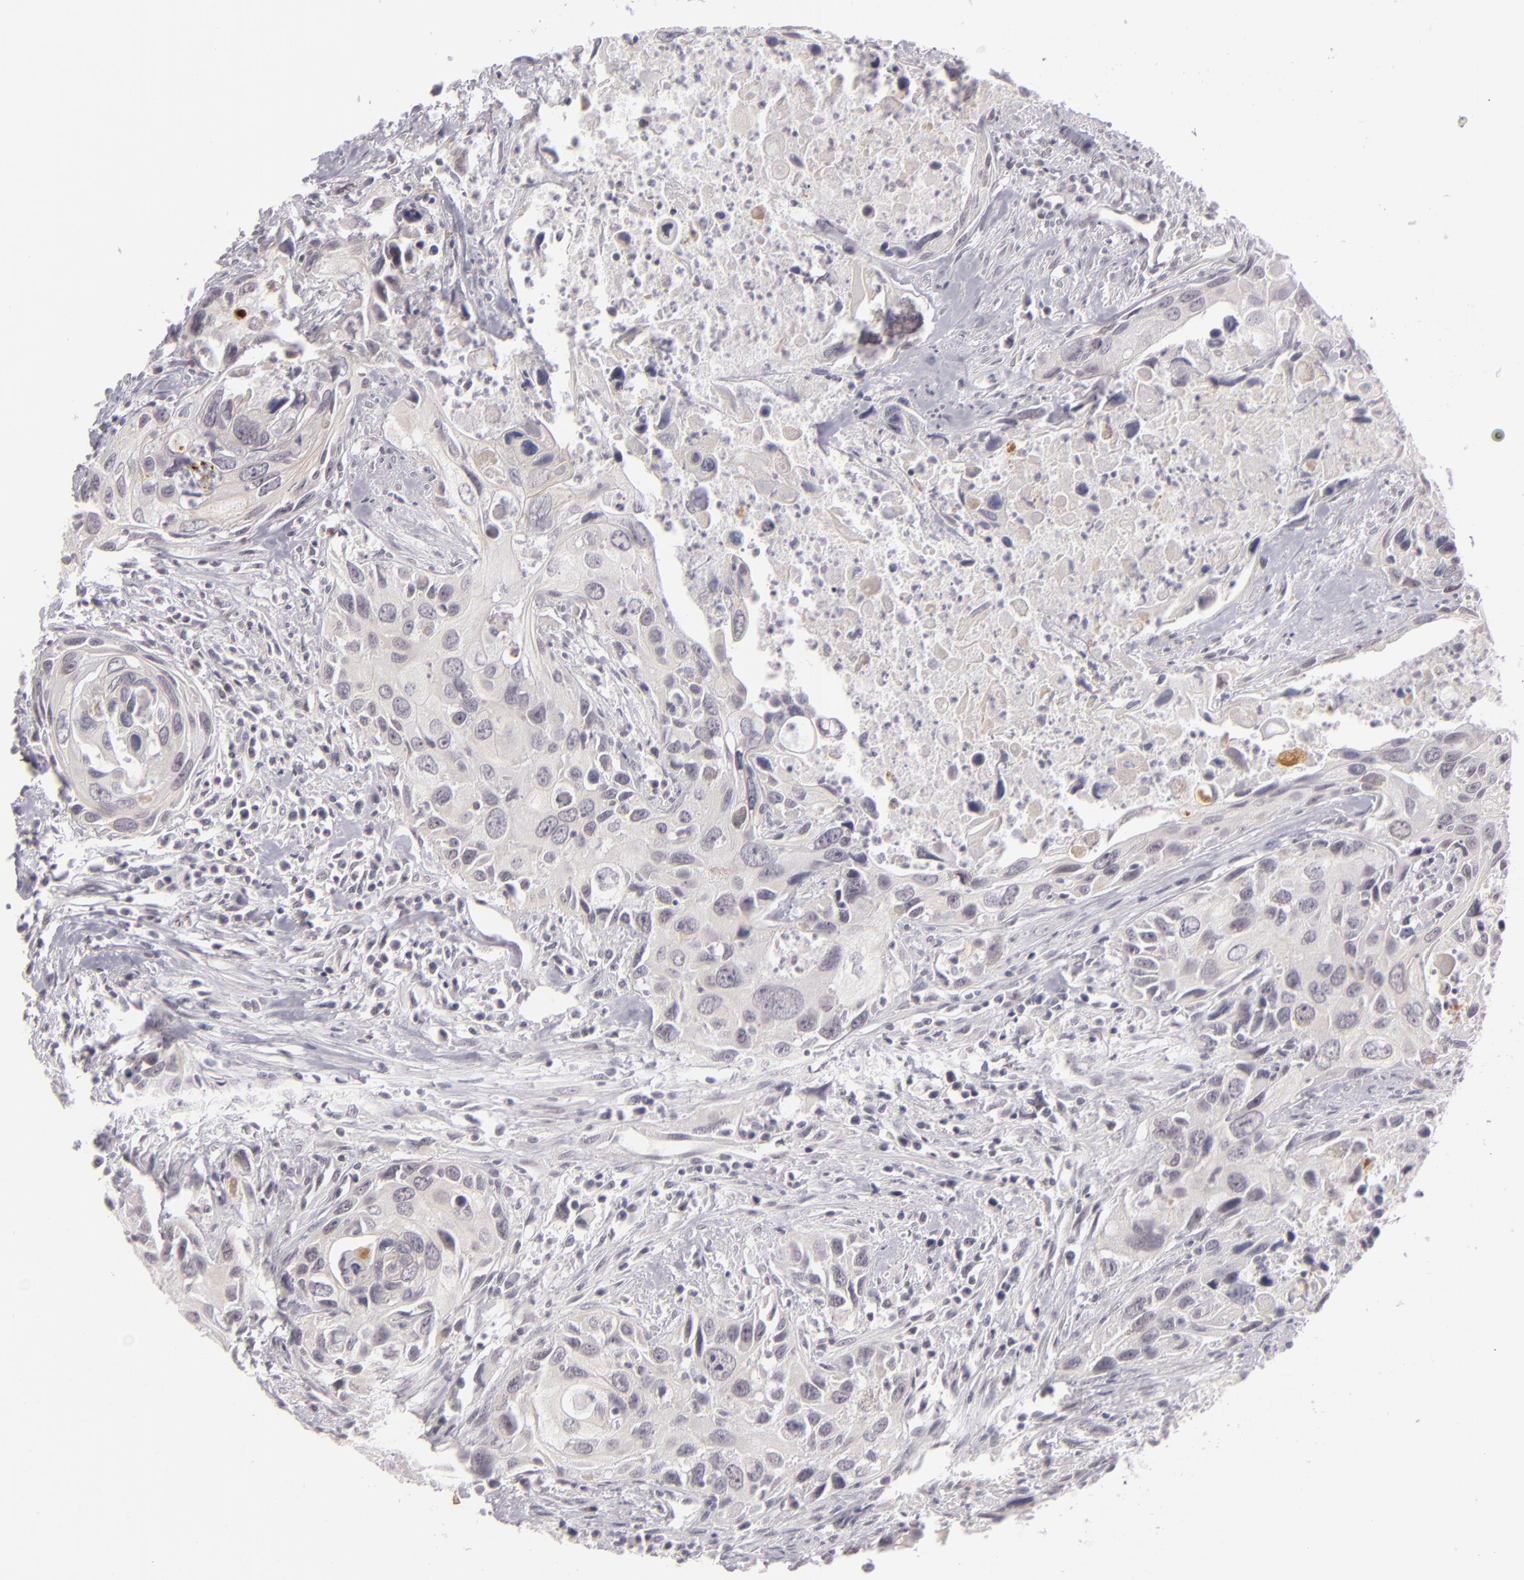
{"staining": {"intensity": "negative", "quantity": "none", "location": "none"}, "tissue": "urothelial cancer", "cell_type": "Tumor cells", "image_type": "cancer", "snomed": [{"axis": "morphology", "description": "Urothelial carcinoma, High grade"}, {"axis": "topography", "description": "Urinary bladder"}], "caption": "Immunohistochemistry image of neoplastic tissue: urothelial cancer stained with DAB displays no significant protein positivity in tumor cells.", "gene": "ZNF205", "patient": {"sex": "male", "age": 71}}